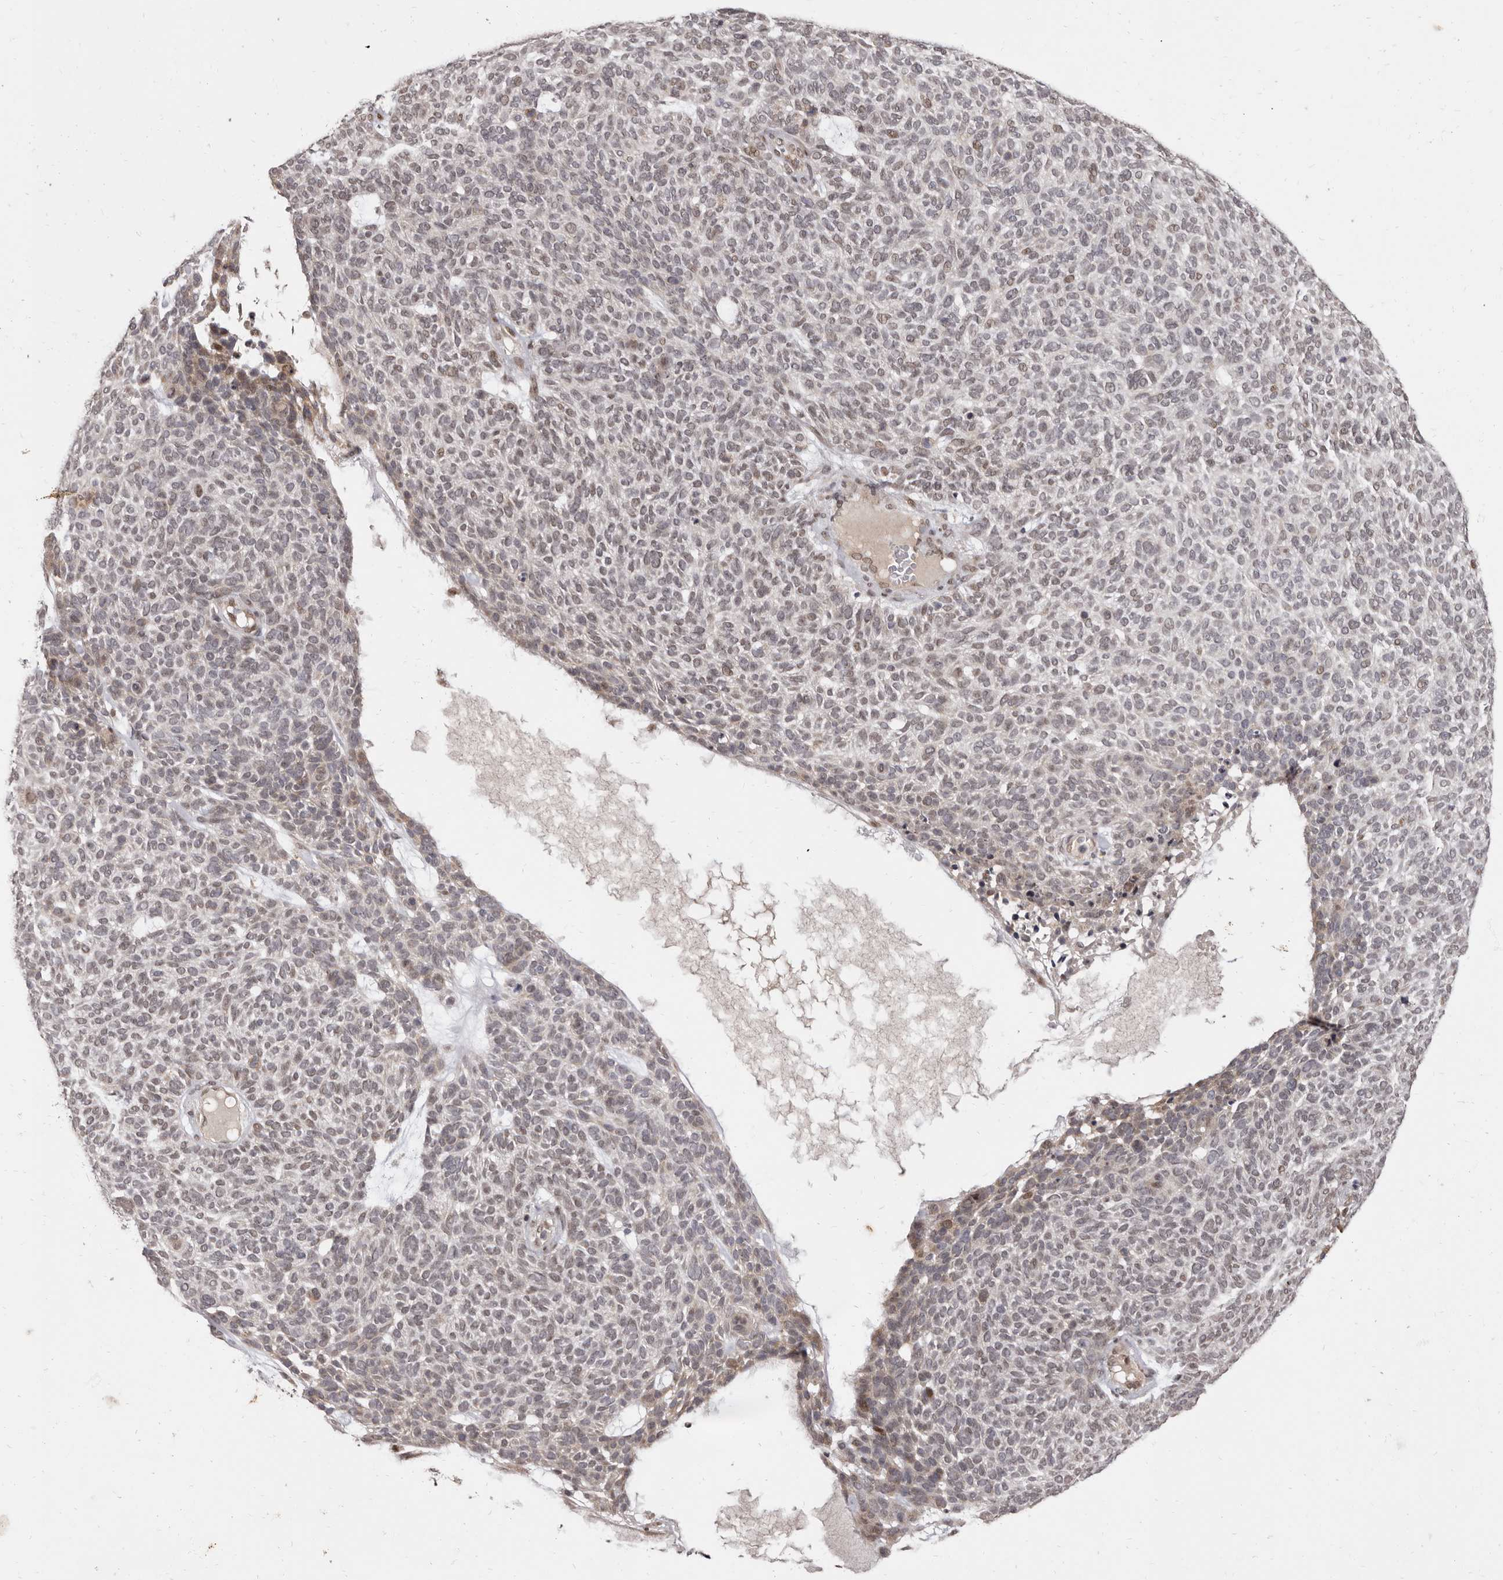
{"staining": {"intensity": "negative", "quantity": "none", "location": "none"}, "tissue": "skin cancer", "cell_type": "Tumor cells", "image_type": "cancer", "snomed": [{"axis": "morphology", "description": "Squamous cell carcinoma, NOS"}, {"axis": "topography", "description": "Skin"}], "caption": "Human squamous cell carcinoma (skin) stained for a protein using immunohistochemistry (IHC) reveals no positivity in tumor cells.", "gene": "ZNF326", "patient": {"sex": "female", "age": 90}}